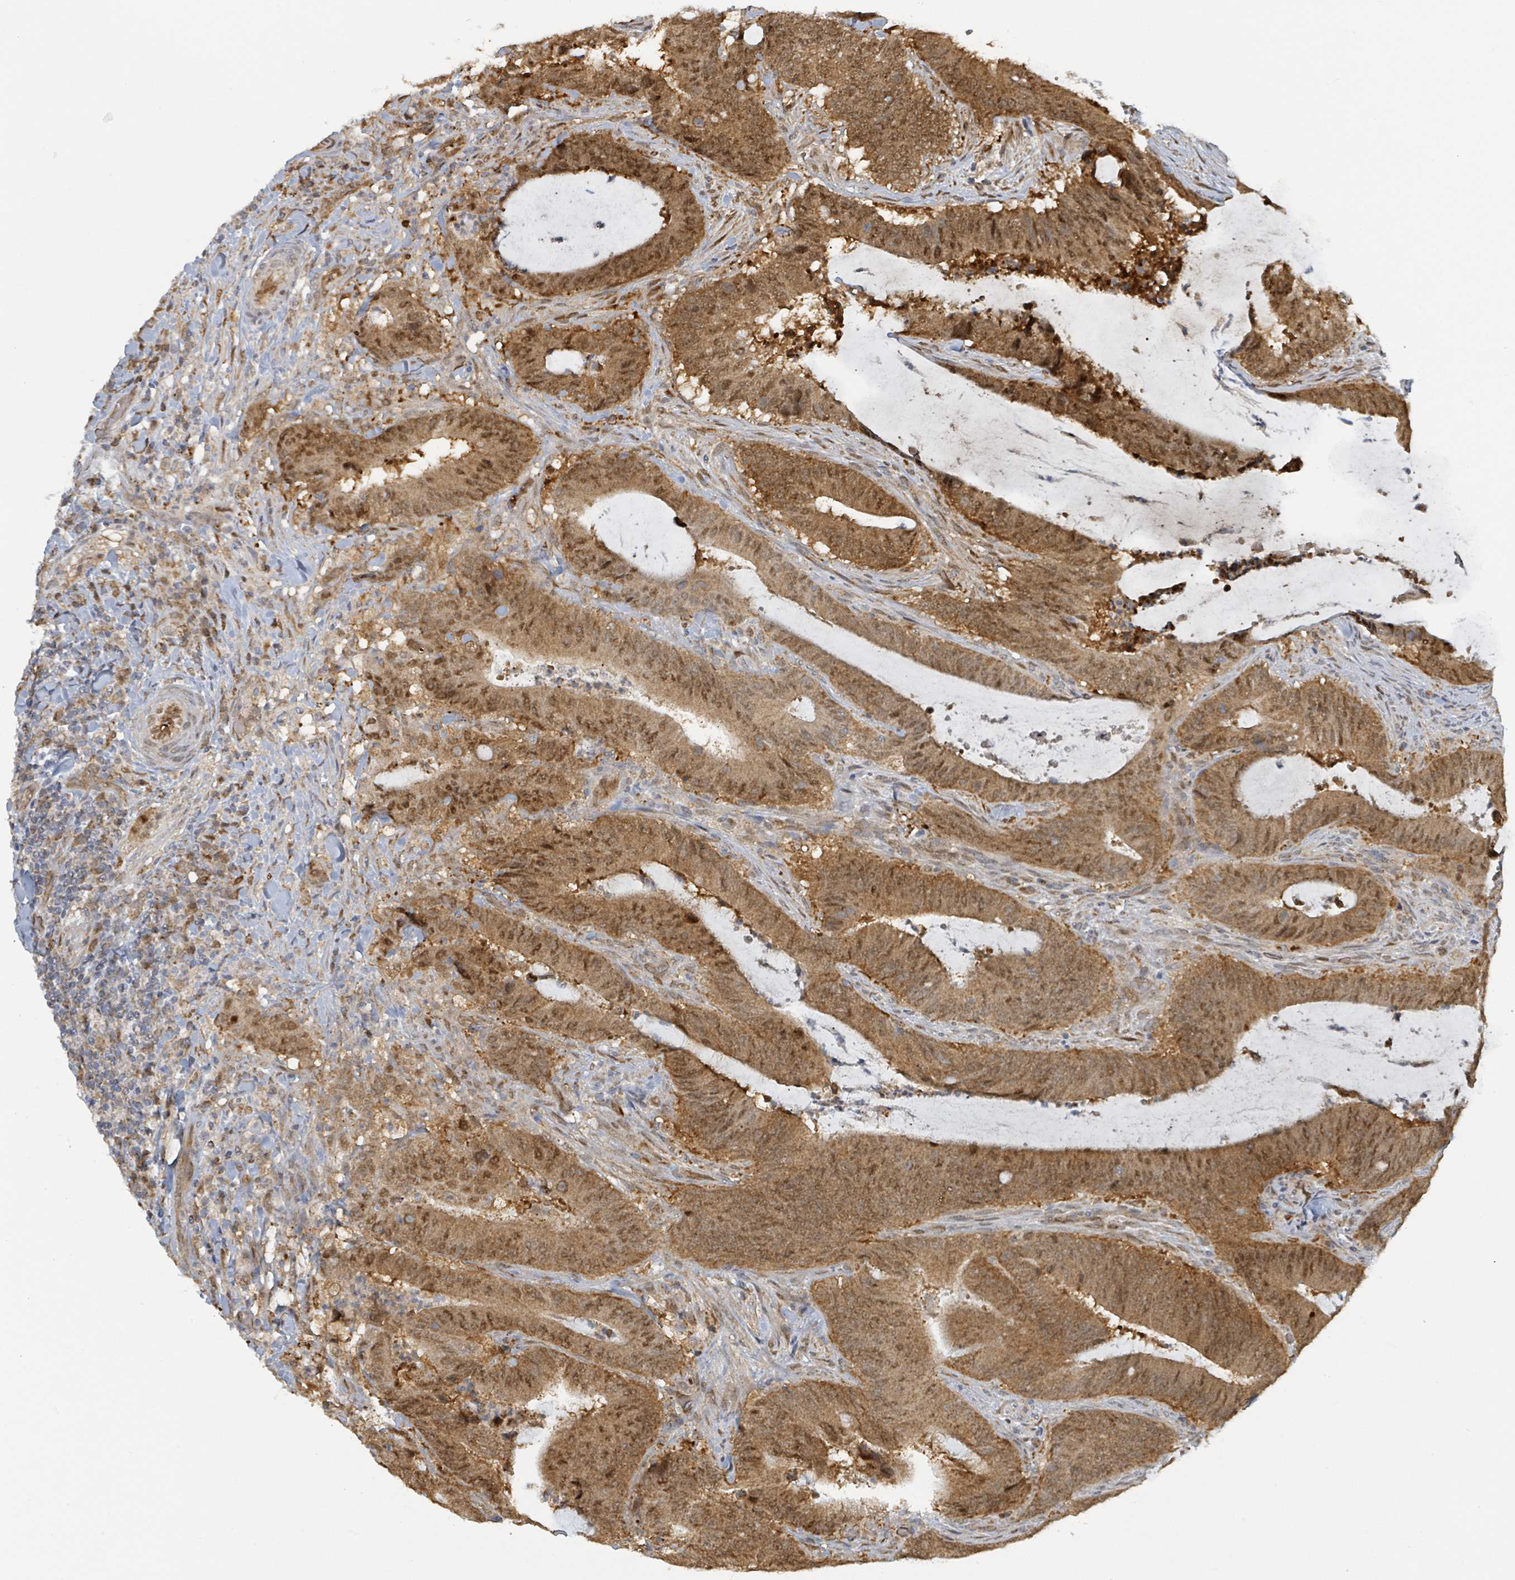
{"staining": {"intensity": "moderate", "quantity": ">75%", "location": "cytoplasmic/membranous,nuclear"}, "tissue": "colorectal cancer", "cell_type": "Tumor cells", "image_type": "cancer", "snomed": [{"axis": "morphology", "description": "Adenocarcinoma, NOS"}, {"axis": "topography", "description": "Colon"}], "caption": "Immunohistochemical staining of human colorectal cancer exhibits medium levels of moderate cytoplasmic/membranous and nuclear staining in approximately >75% of tumor cells. (DAB (3,3'-diaminobenzidine) IHC with brightfield microscopy, high magnification).", "gene": "PSMB7", "patient": {"sex": "female", "age": 43}}